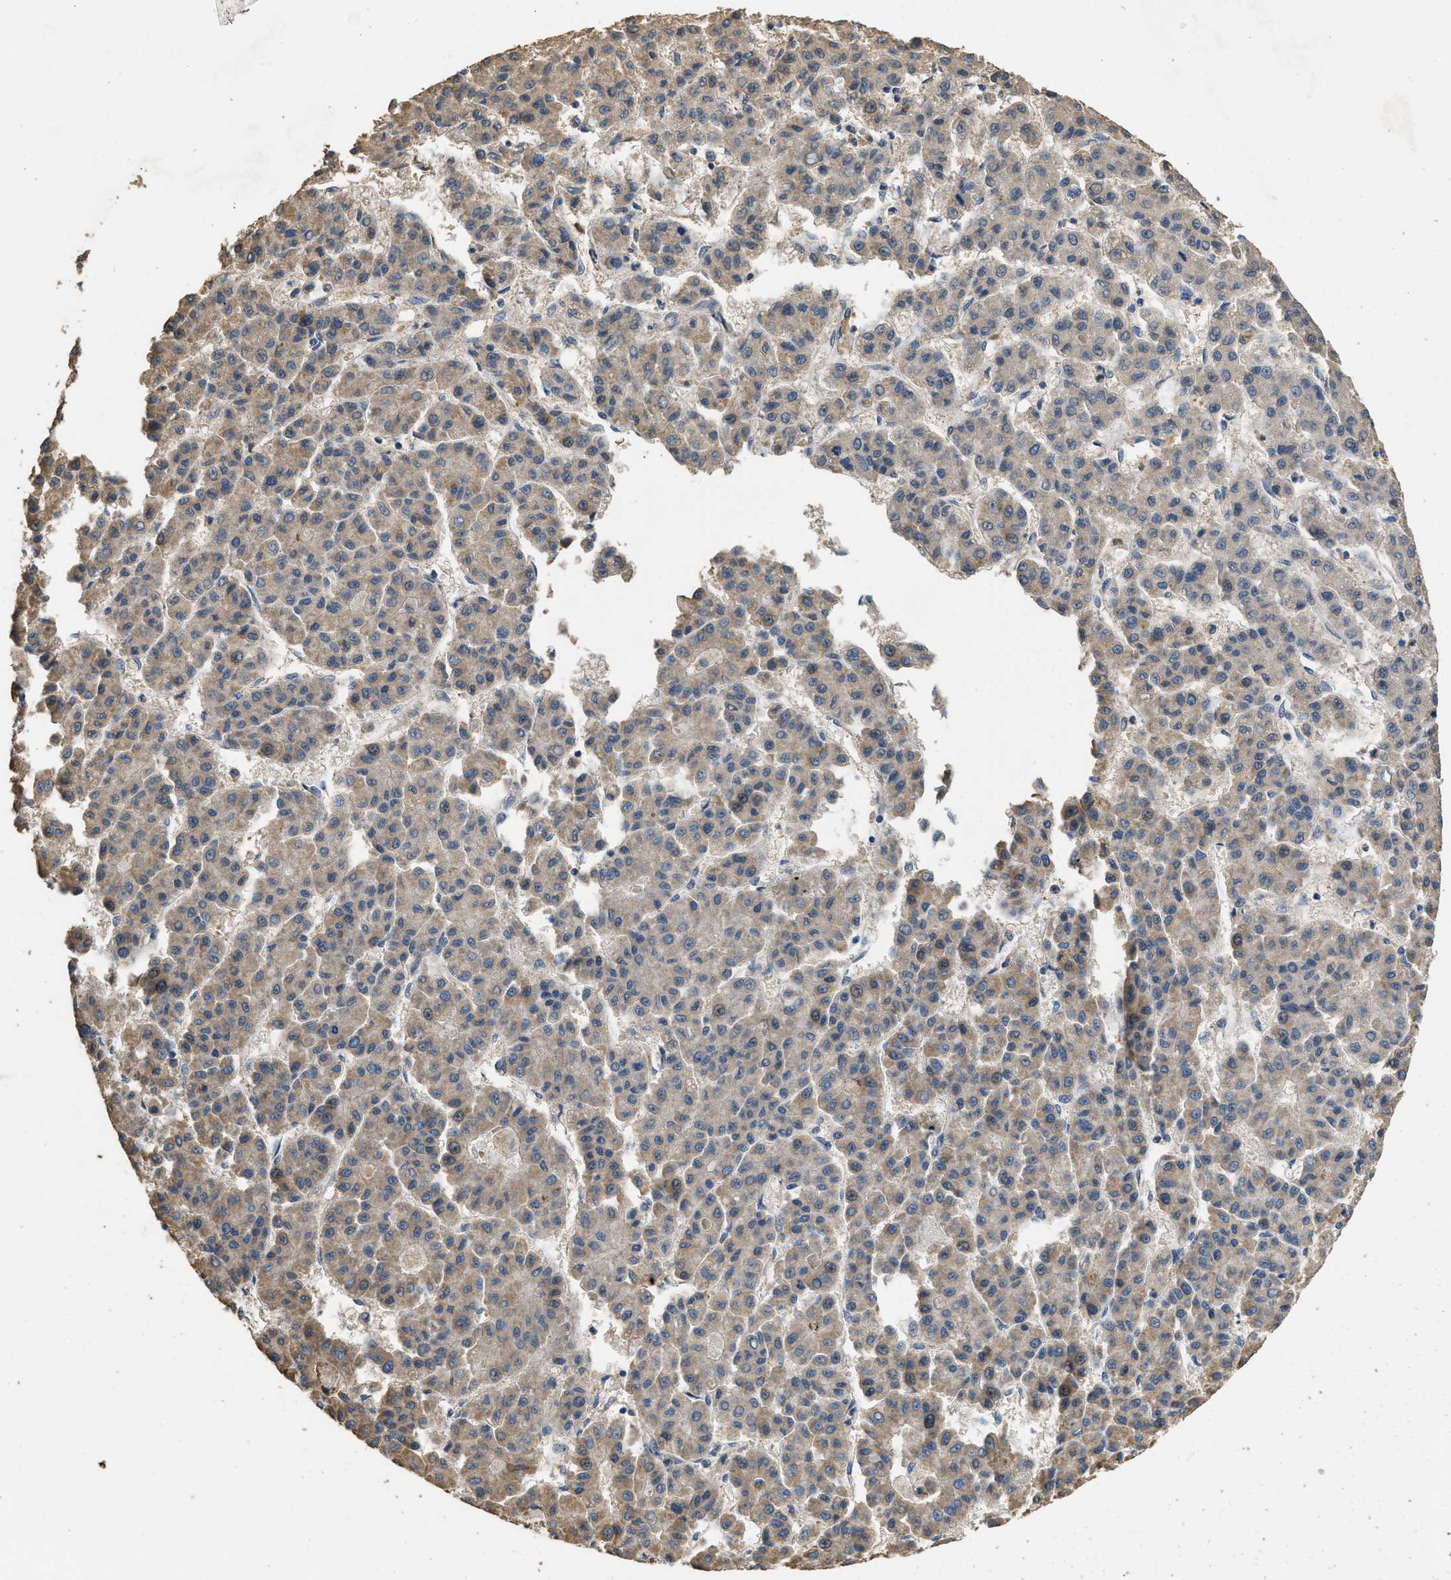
{"staining": {"intensity": "weak", "quantity": ">75%", "location": "cytoplasmic/membranous"}, "tissue": "liver cancer", "cell_type": "Tumor cells", "image_type": "cancer", "snomed": [{"axis": "morphology", "description": "Carcinoma, Hepatocellular, NOS"}, {"axis": "topography", "description": "Liver"}], "caption": "The image shows immunohistochemical staining of hepatocellular carcinoma (liver). There is weak cytoplasmic/membranous expression is seen in about >75% of tumor cells. (IHC, brightfield microscopy, high magnification).", "gene": "THBS2", "patient": {"sex": "male", "age": 70}}